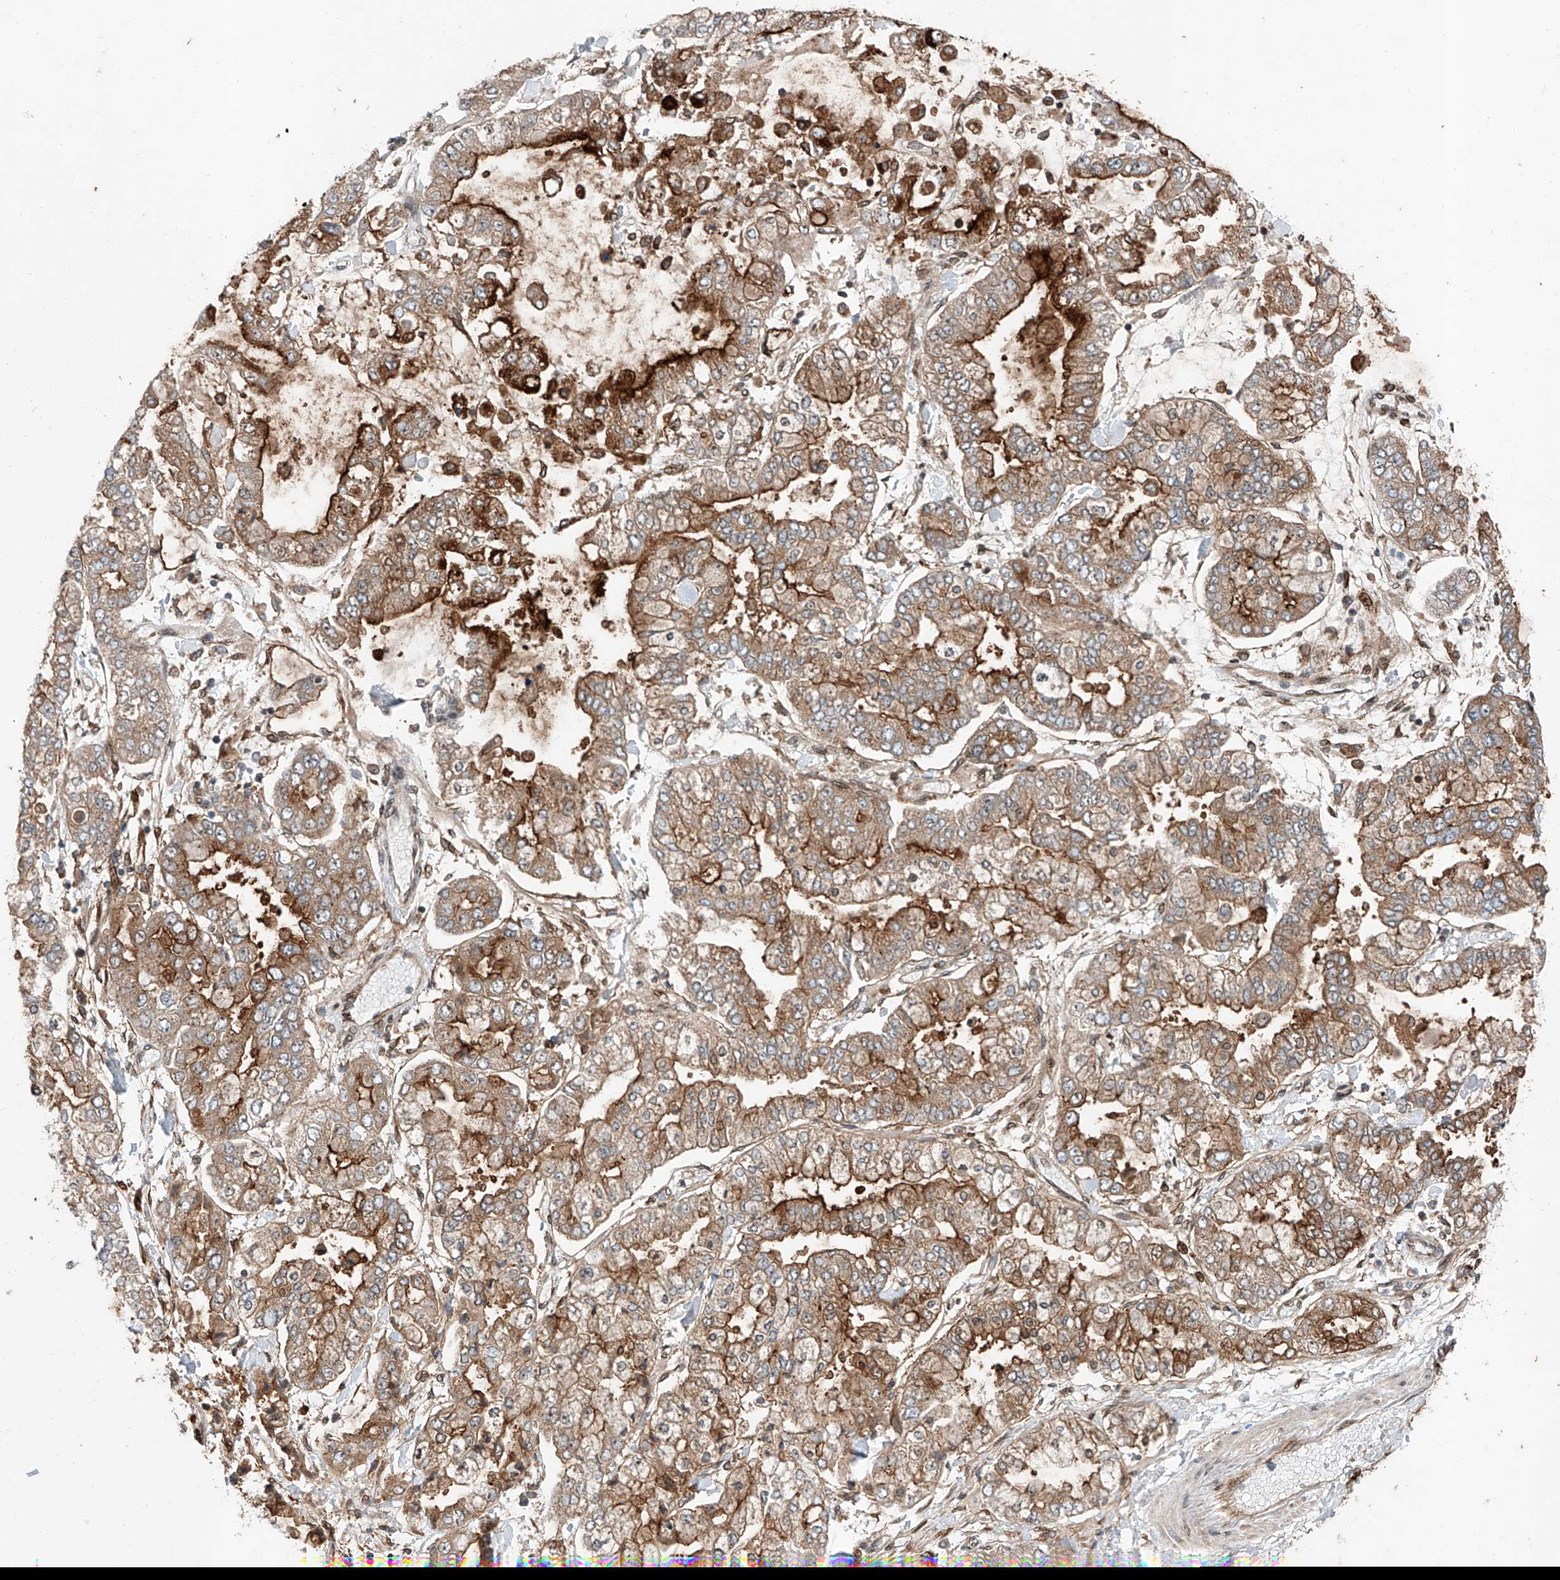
{"staining": {"intensity": "strong", "quantity": "25%-75%", "location": "cytoplasmic/membranous"}, "tissue": "stomach cancer", "cell_type": "Tumor cells", "image_type": "cancer", "snomed": [{"axis": "morphology", "description": "Normal tissue, NOS"}, {"axis": "morphology", "description": "Adenocarcinoma, NOS"}, {"axis": "topography", "description": "Stomach, upper"}, {"axis": "topography", "description": "Stomach"}], "caption": "Immunohistochemistry micrograph of neoplastic tissue: human adenocarcinoma (stomach) stained using IHC demonstrates high levels of strong protein expression localized specifically in the cytoplasmic/membranous of tumor cells, appearing as a cytoplasmic/membranous brown color.", "gene": "ZFP28", "patient": {"sex": "male", "age": 76}}